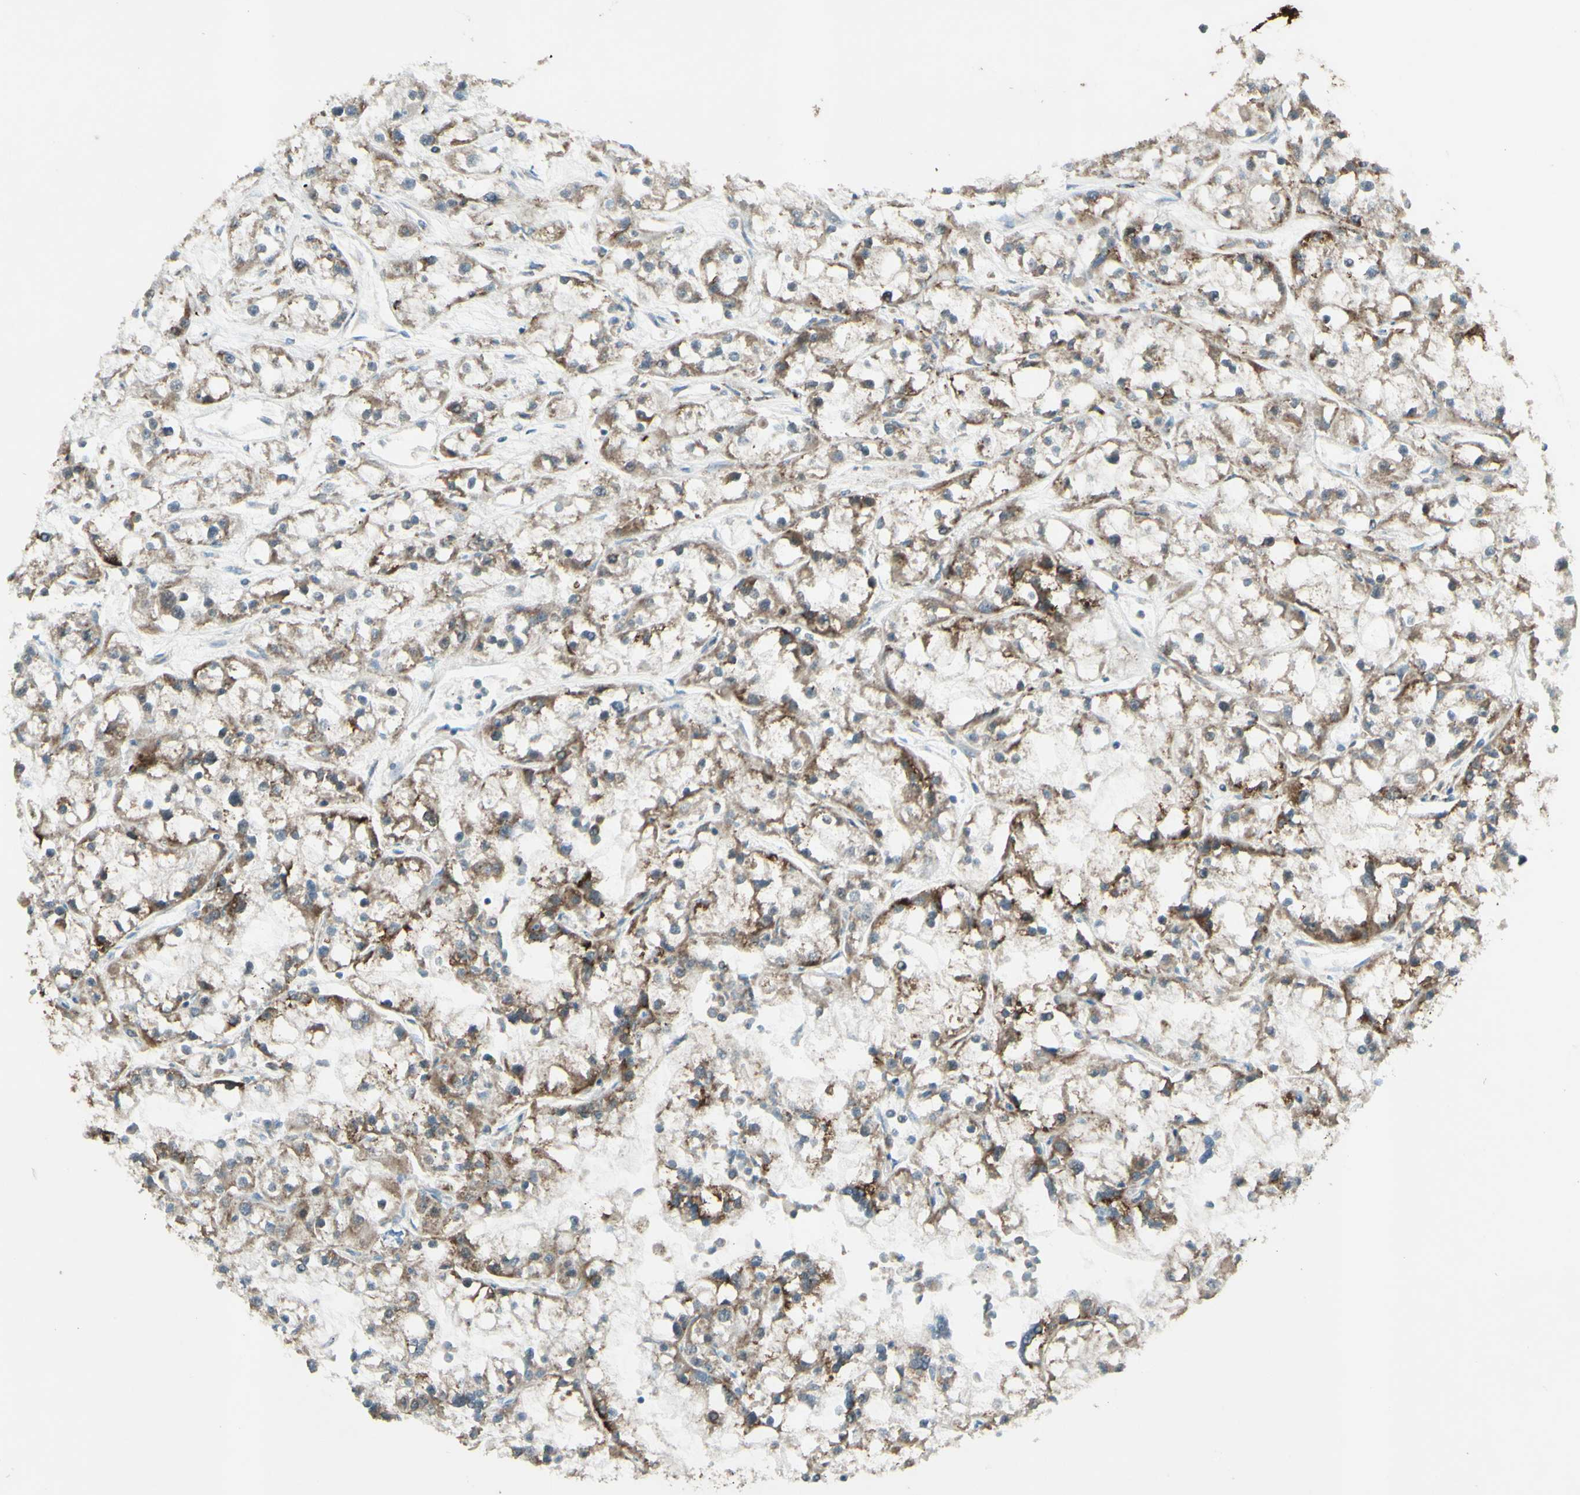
{"staining": {"intensity": "moderate", "quantity": ">75%", "location": "cytoplasmic/membranous"}, "tissue": "renal cancer", "cell_type": "Tumor cells", "image_type": "cancer", "snomed": [{"axis": "morphology", "description": "Adenocarcinoma, NOS"}, {"axis": "topography", "description": "Kidney"}], "caption": "Moderate cytoplasmic/membranous expression for a protein is present in about >75% of tumor cells of renal cancer using immunohistochemistry (IHC).", "gene": "DHRS3", "patient": {"sex": "female", "age": 52}}